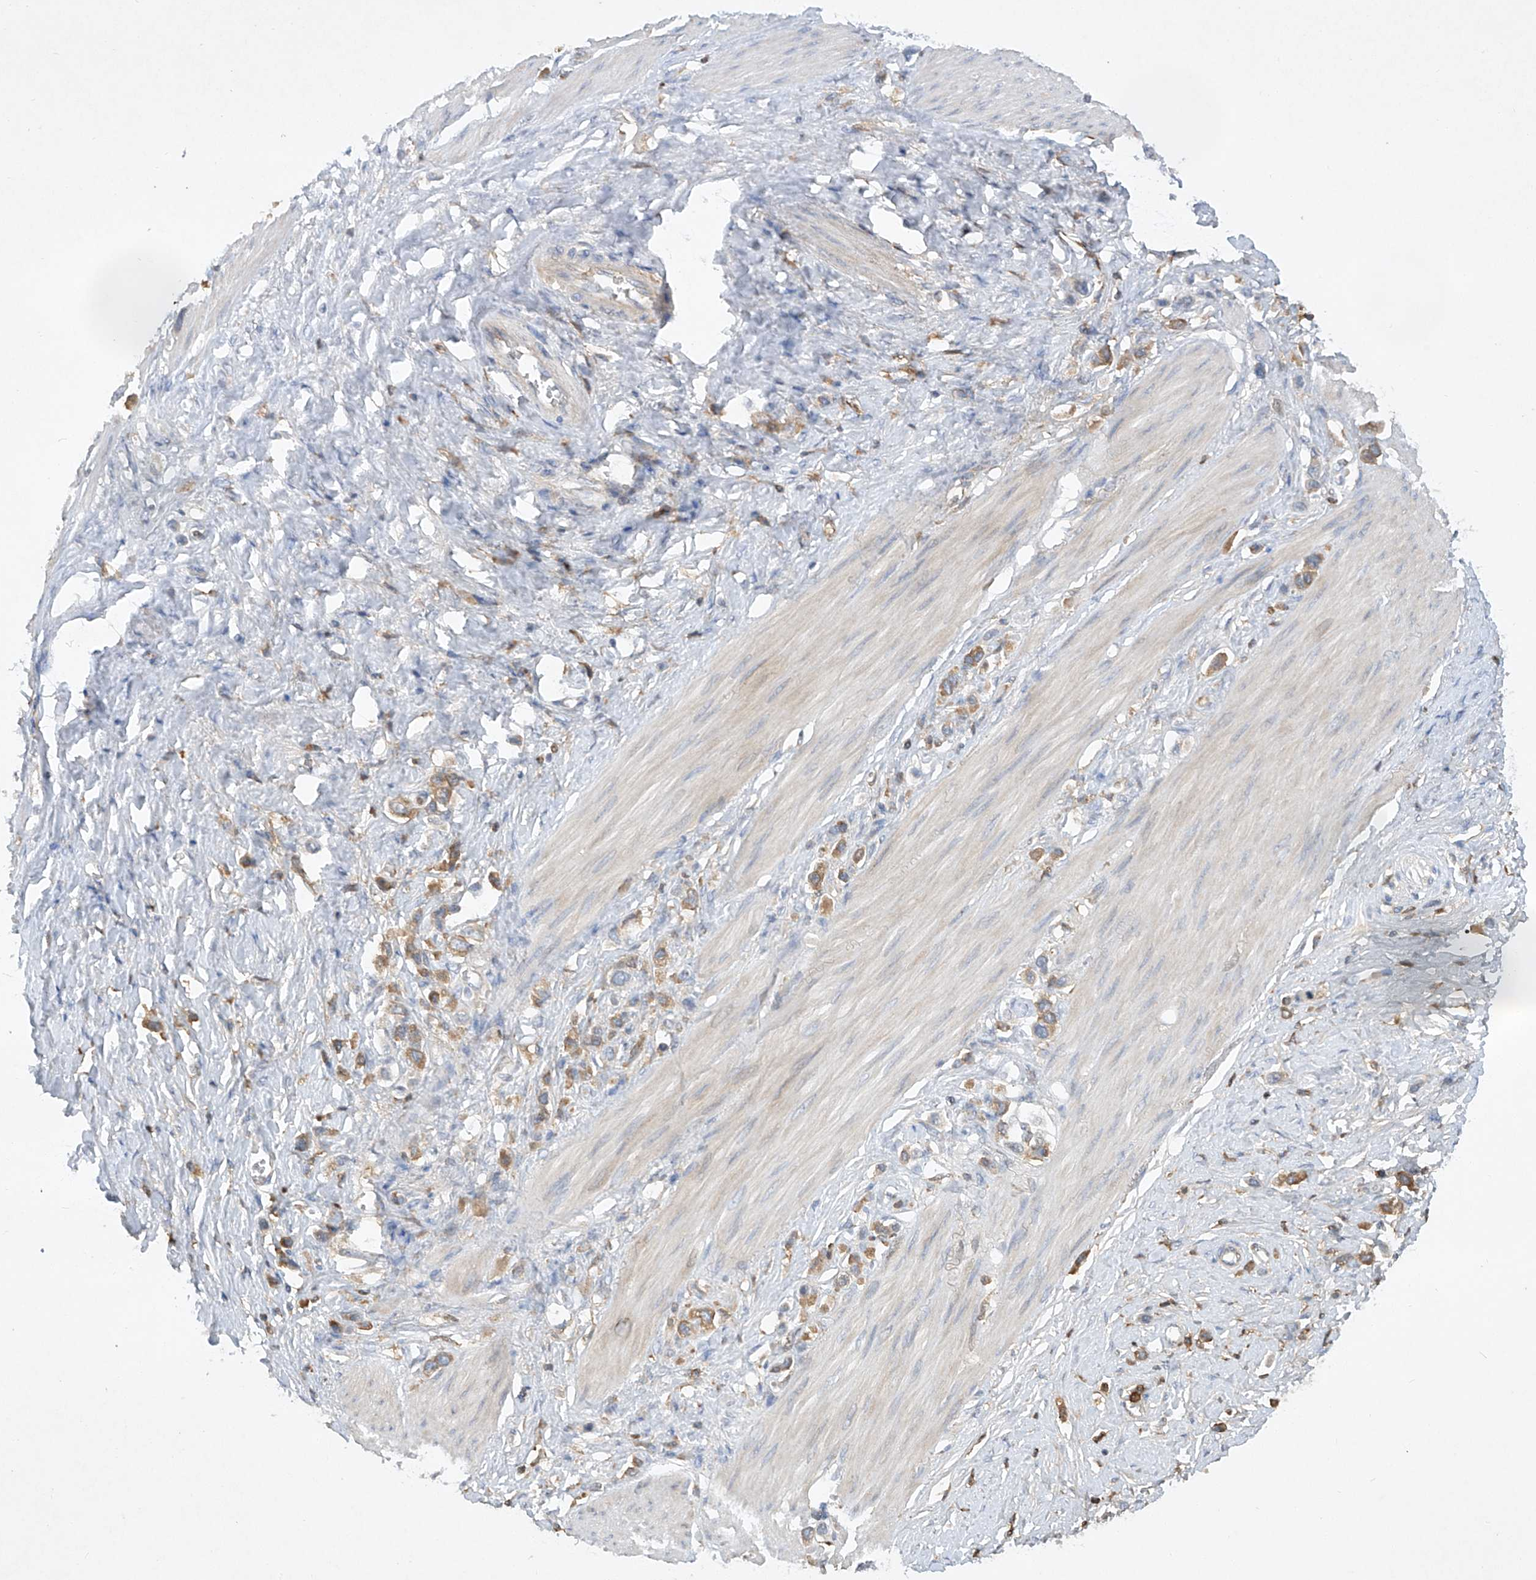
{"staining": {"intensity": "weak", "quantity": "25%-75%", "location": "cytoplasmic/membranous"}, "tissue": "stomach cancer", "cell_type": "Tumor cells", "image_type": "cancer", "snomed": [{"axis": "morphology", "description": "Adenocarcinoma, NOS"}, {"axis": "topography", "description": "Stomach"}], "caption": "Stomach cancer stained for a protein exhibits weak cytoplasmic/membranous positivity in tumor cells. The staining was performed using DAB, with brown indicating positive protein expression. Nuclei are stained blue with hematoxylin.", "gene": "HAS3", "patient": {"sex": "female", "age": 65}}